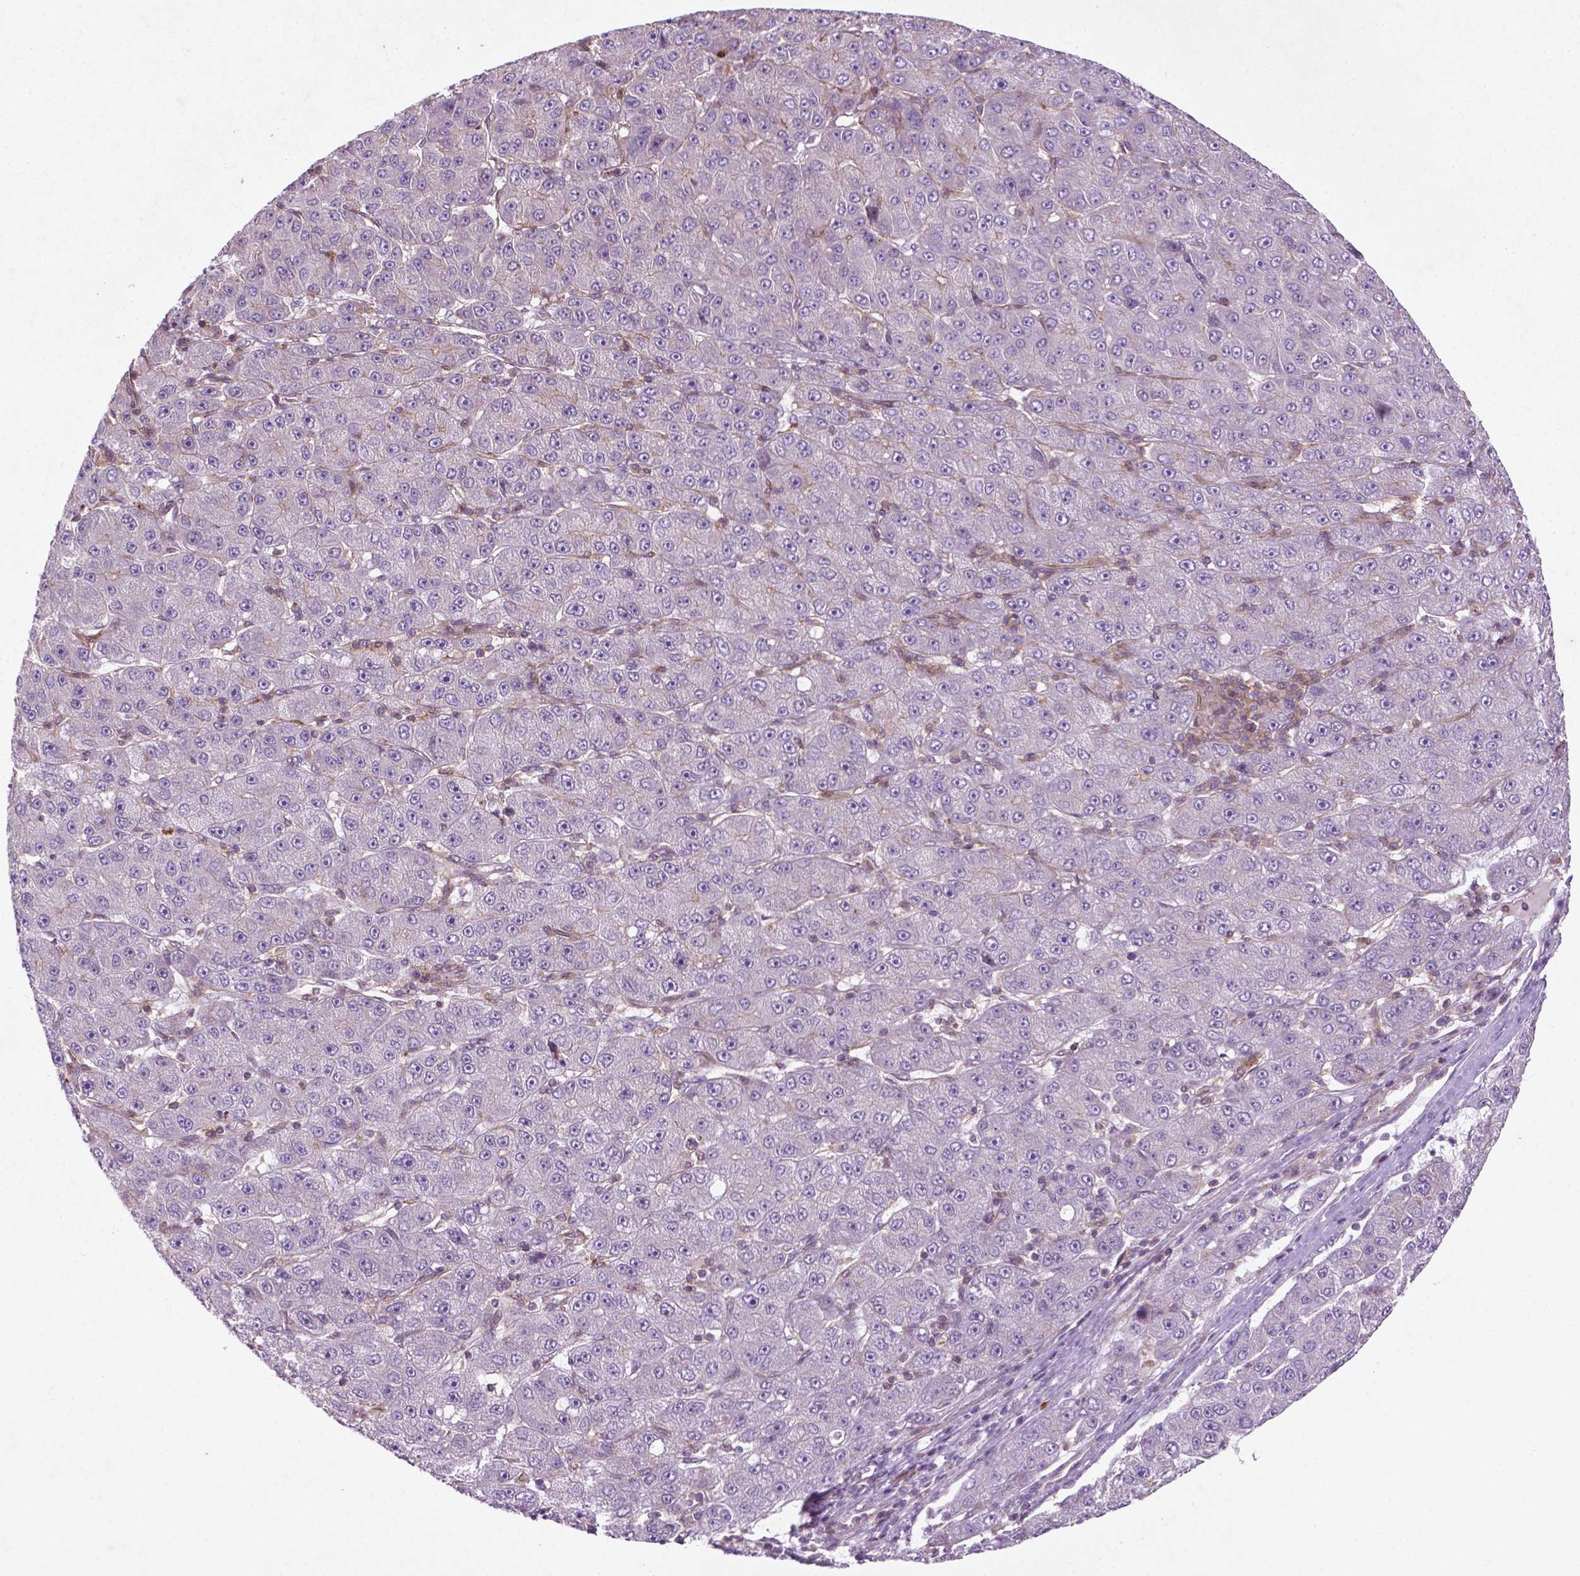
{"staining": {"intensity": "moderate", "quantity": "<25%", "location": "cytoplasmic/membranous"}, "tissue": "liver cancer", "cell_type": "Tumor cells", "image_type": "cancer", "snomed": [{"axis": "morphology", "description": "Carcinoma, Hepatocellular, NOS"}, {"axis": "topography", "description": "Liver"}], "caption": "Moderate cytoplasmic/membranous expression is appreciated in approximately <25% of tumor cells in liver cancer (hepatocellular carcinoma).", "gene": "TCHP", "patient": {"sex": "male", "age": 67}}